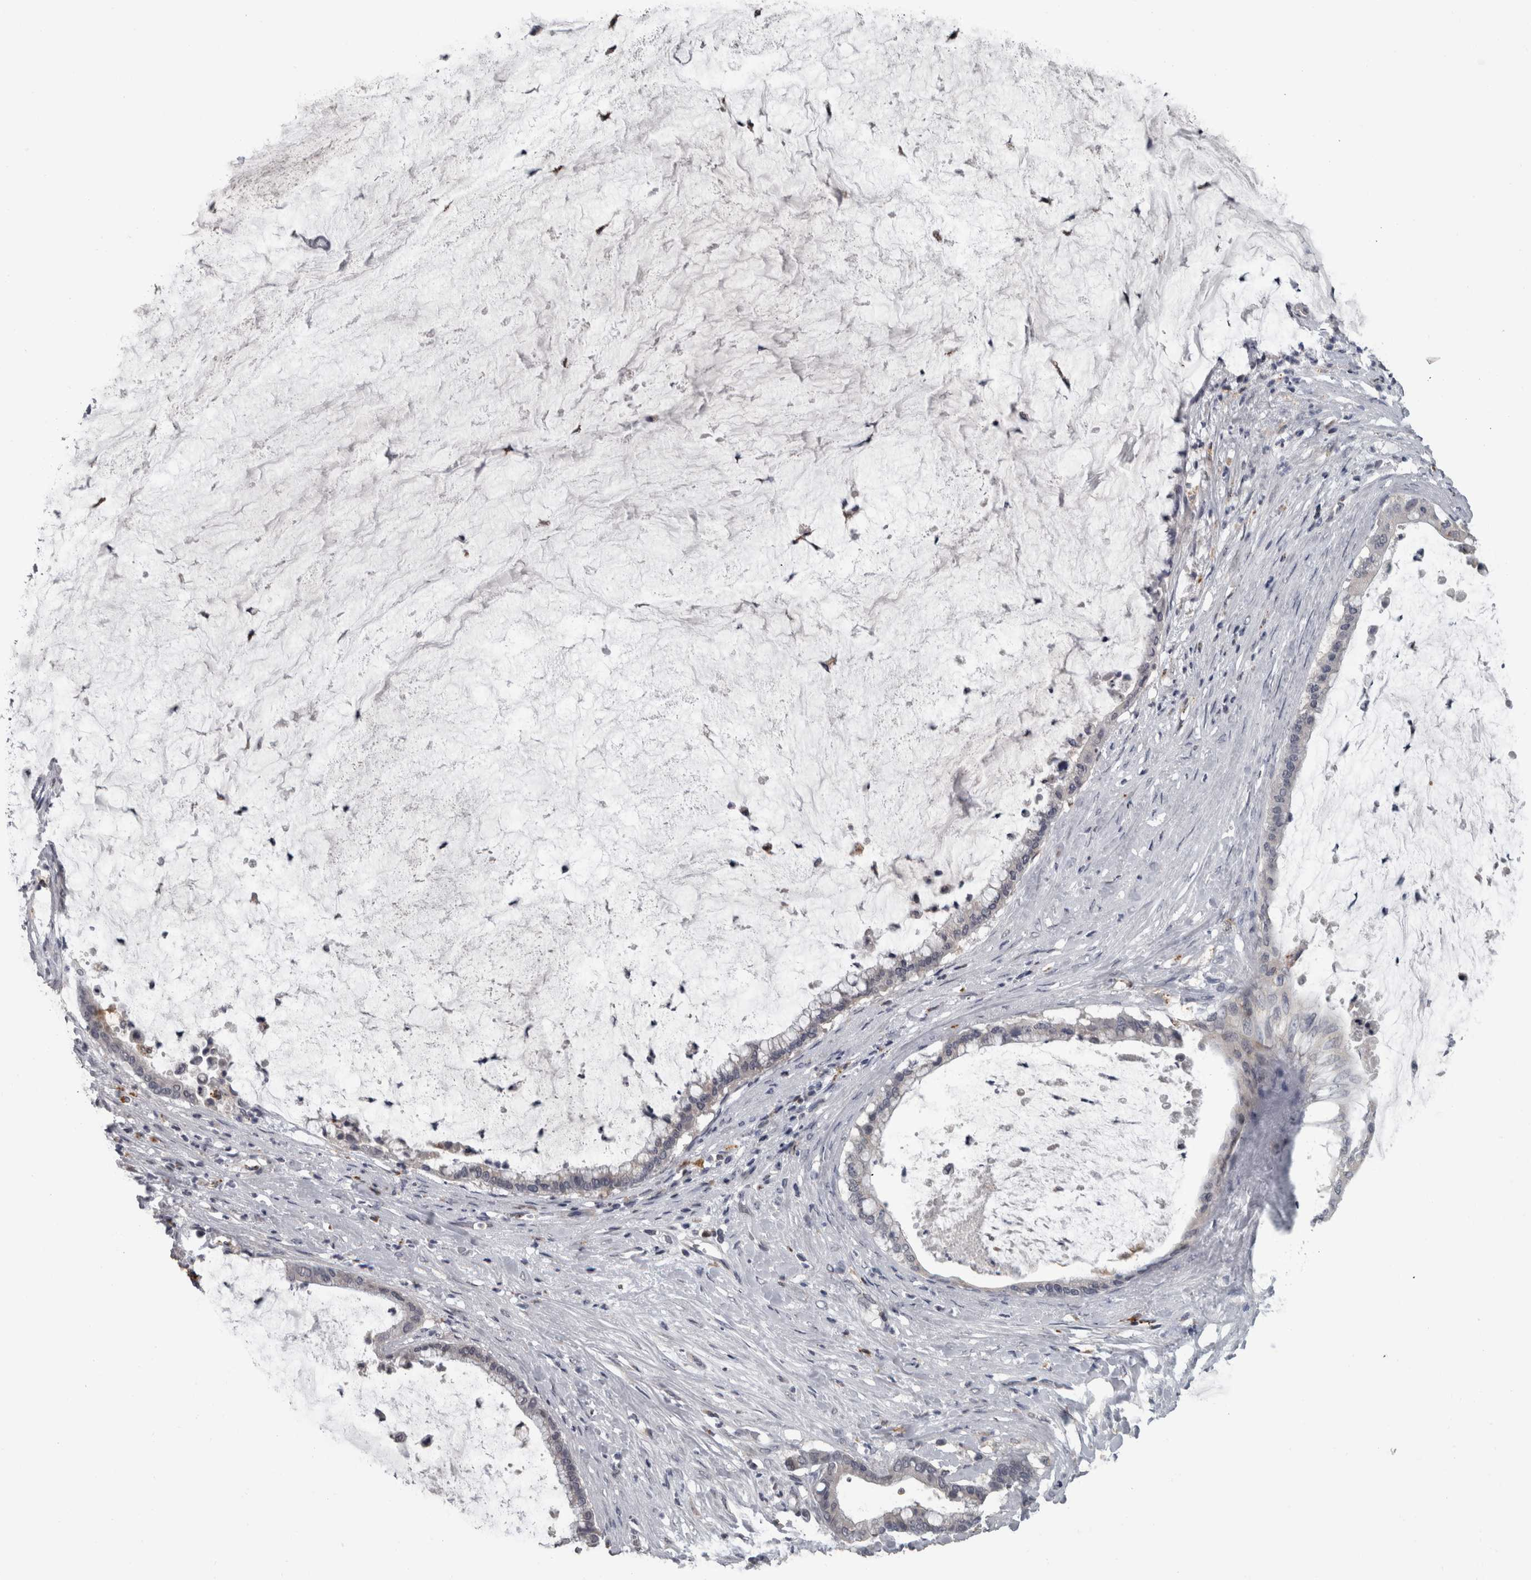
{"staining": {"intensity": "negative", "quantity": "none", "location": "none"}, "tissue": "pancreatic cancer", "cell_type": "Tumor cells", "image_type": "cancer", "snomed": [{"axis": "morphology", "description": "Adenocarcinoma, NOS"}, {"axis": "topography", "description": "Pancreas"}], "caption": "This micrograph is of adenocarcinoma (pancreatic) stained with immunohistochemistry to label a protein in brown with the nuclei are counter-stained blue. There is no staining in tumor cells.", "gene": "NAAA", "patient": {"sex": "male", "age": 41}}